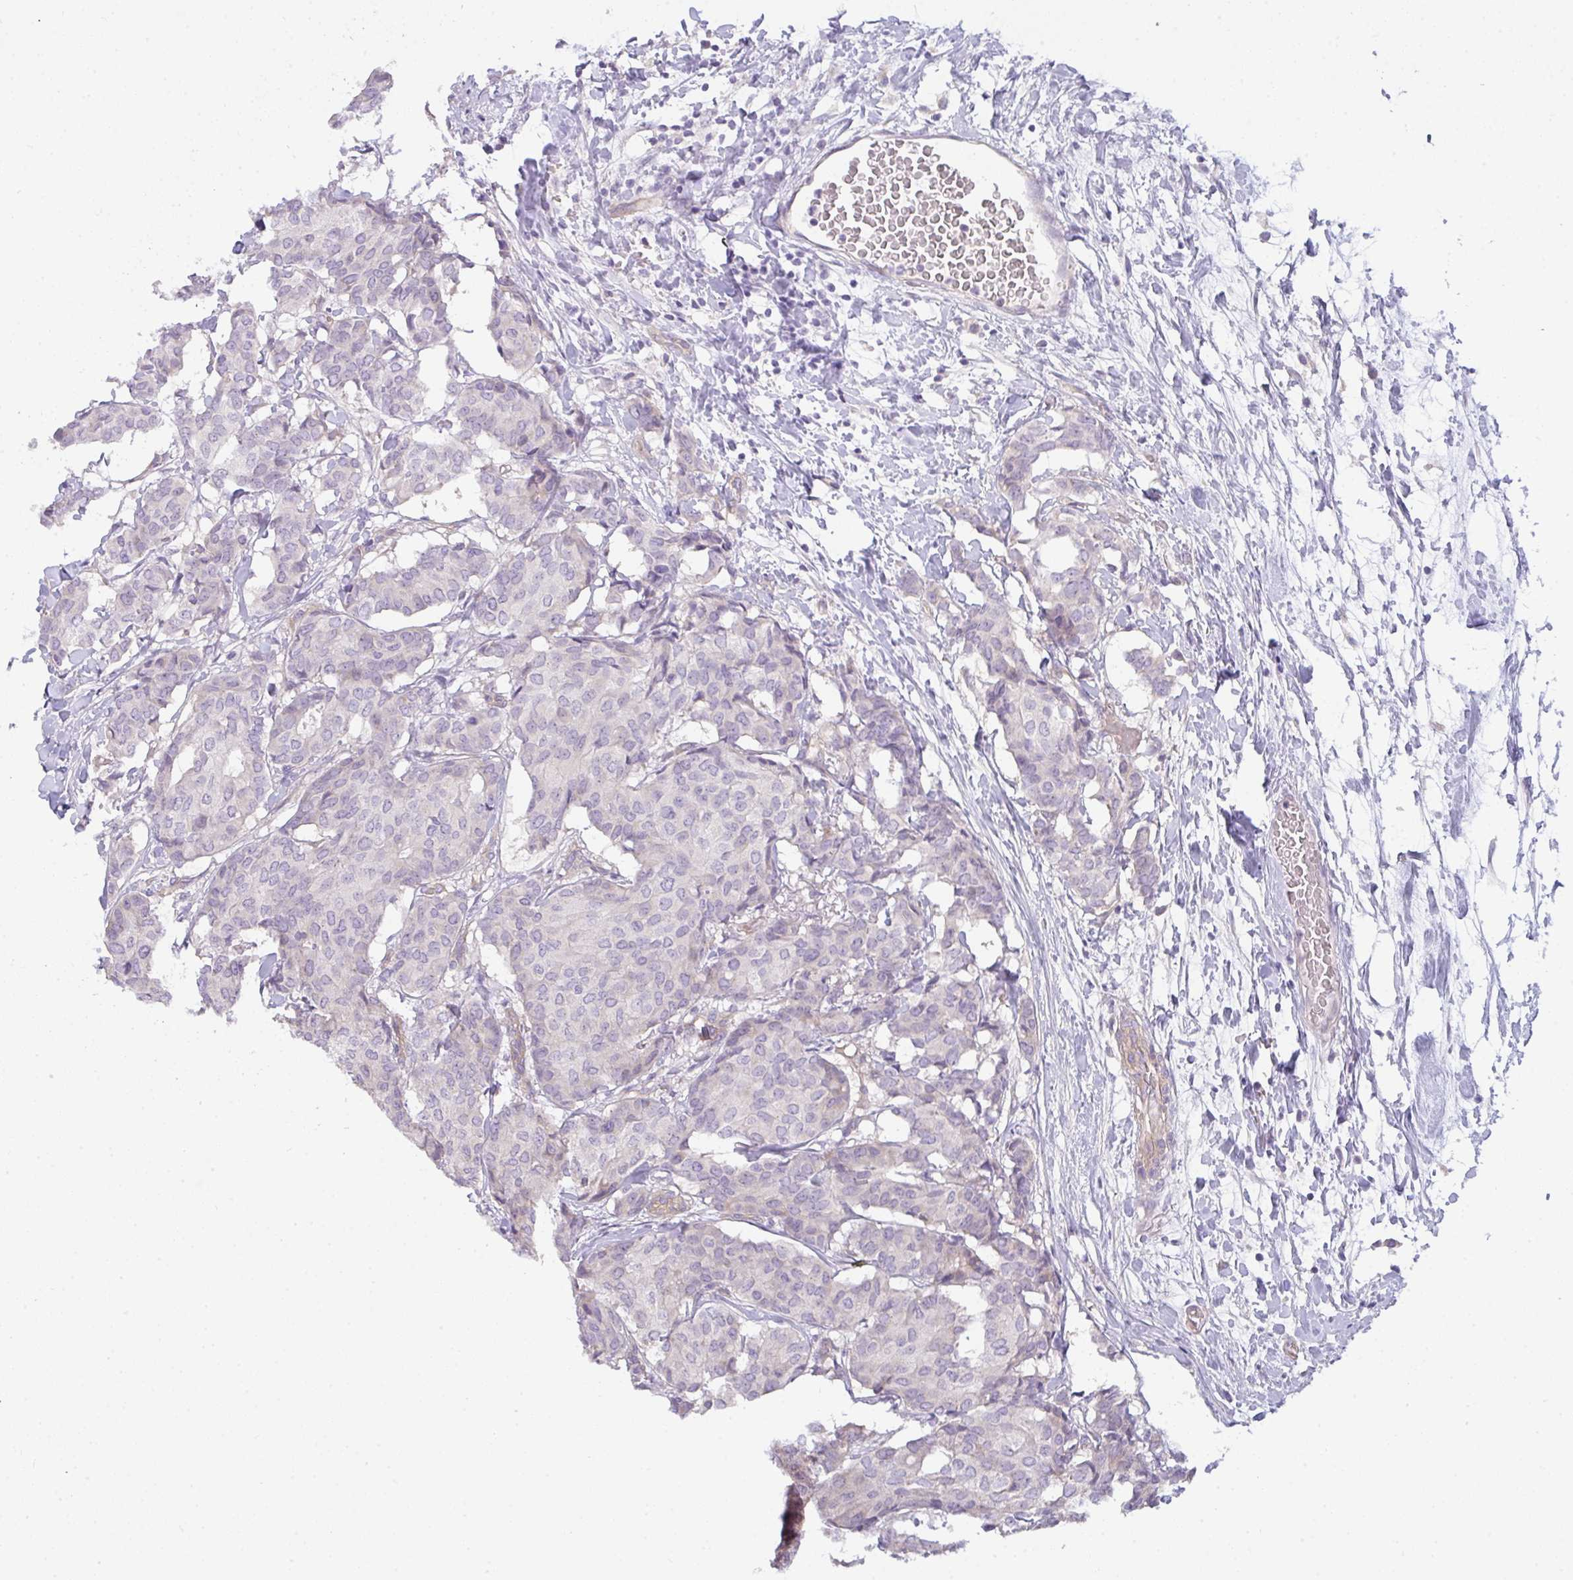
{"staining": {"intensity": "negative", "quantity": "none", "location": "none"}, "tissue": "breast cancer", "cell_type": "Tumor cells", "image_type": "cancer", "snomed": [{"axis": "morphology", "description": "Duct carcinoma"}, {"axis": "topography", "description": "Breast"}], "caption": "DAB (3,3'-diaminobenzidine) immunohistochemical staining of breast cancer exhibits no significant staining in tumor cells.", "gene": "FILIP1", "patient": {"sex": "female", "age": 75}}